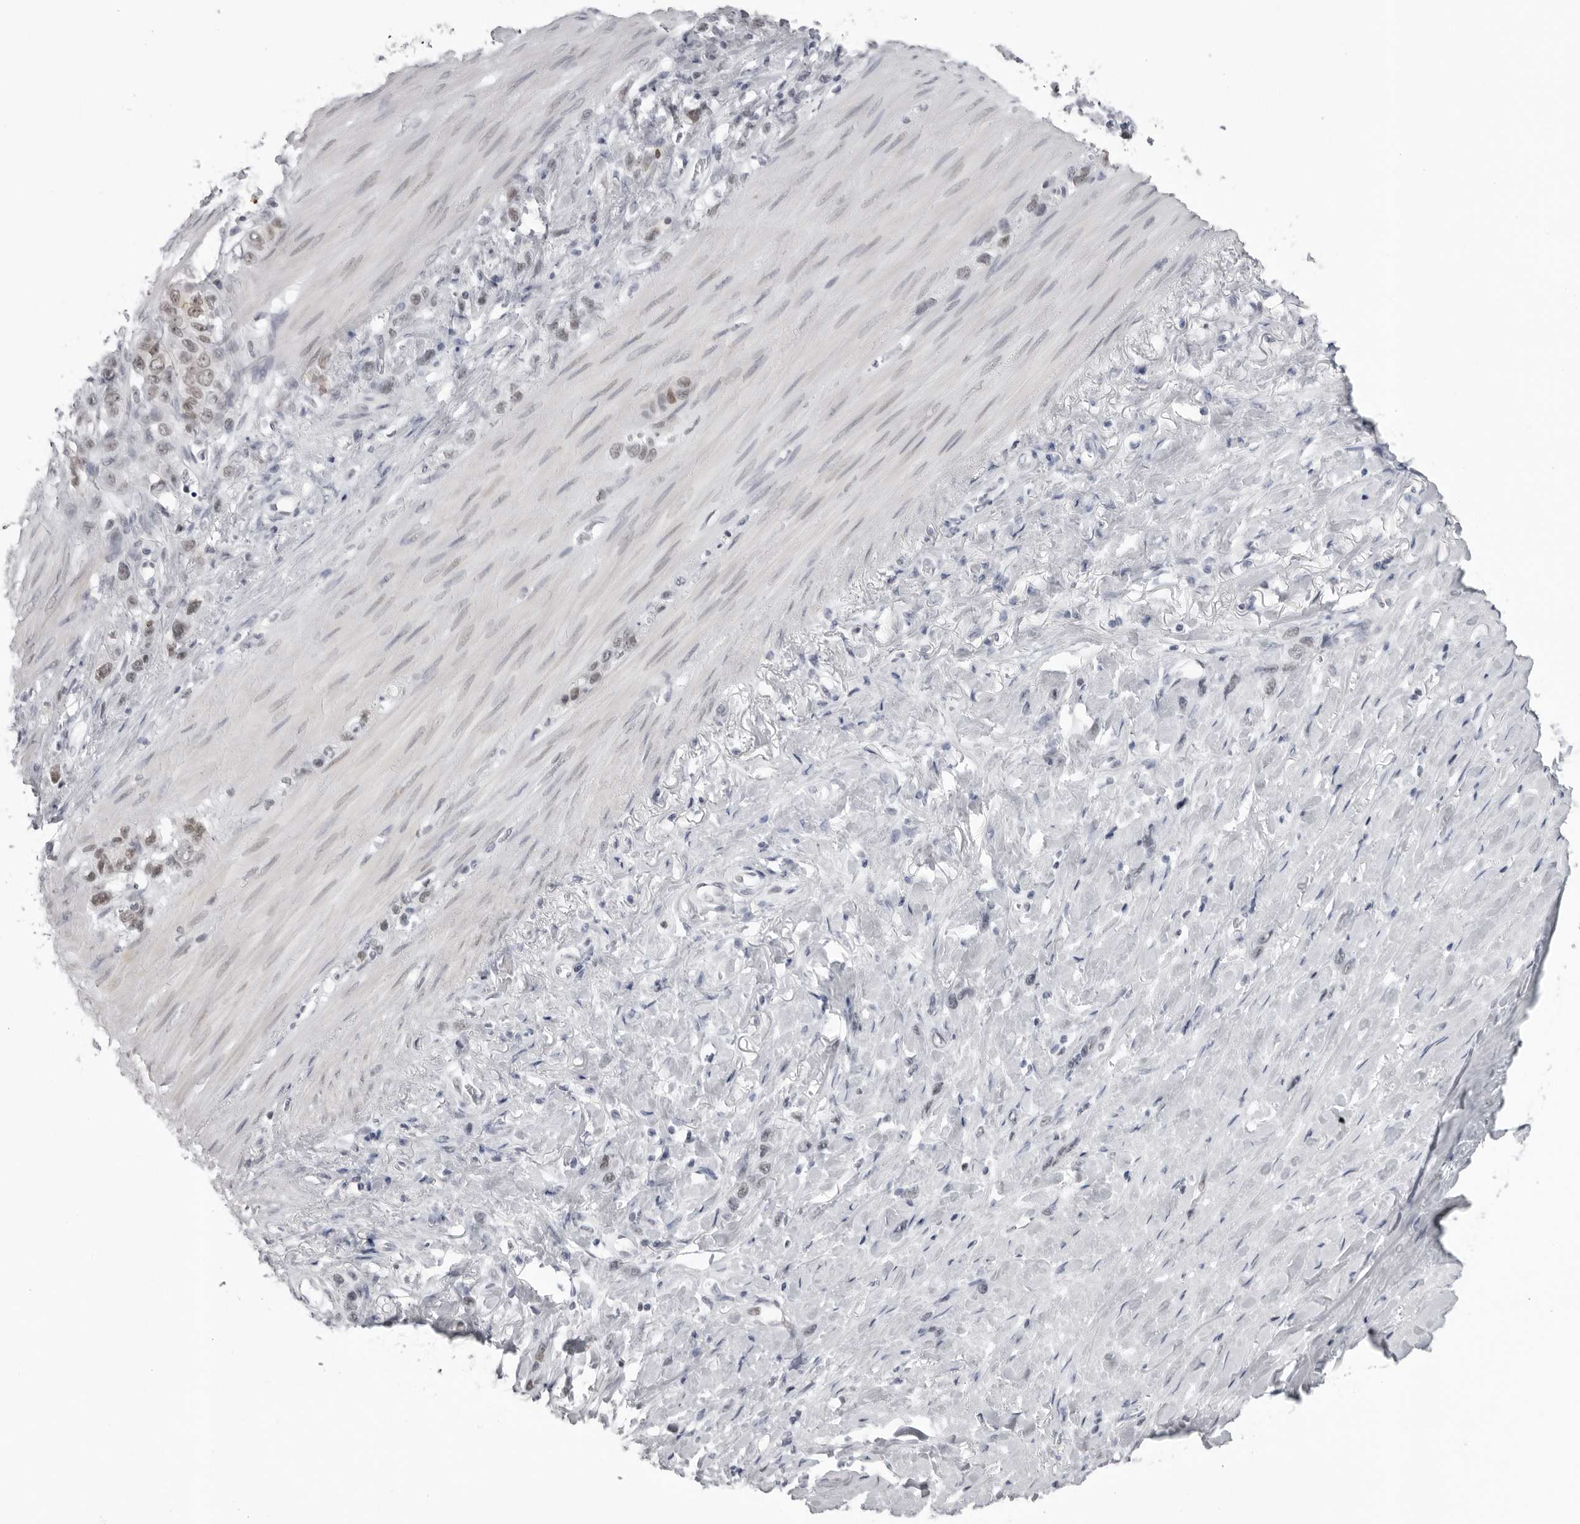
{"staining": {"intensity": "weak", "quantity": "25%-75%", "location": "nuclear"}, "tissue": "stomach cancer", "cell_type": "Tumor cells", "image_type": "cancer", "snomed": [{"axis": "morphology", "description": "Normal tissue, NOS"}, {"axis": "morphology", "description": "Adenocarcinoma, NOS"}, {"axis": "morphology", "description": "Adenocarcinoma, High grade"}, {"axis": "topography", "description": "Stomach, upper"}, {"axis": "topography", "description": "Stomach"}], "caption": "A high-resolution histopathology image shows immunohistochemistry staining of stomach cancer, which displays weak nuclear expression in approximately 25%-75% of tumor cells.", "gene": "ESPN", "patient": {"sex": "female", "age": 65}}